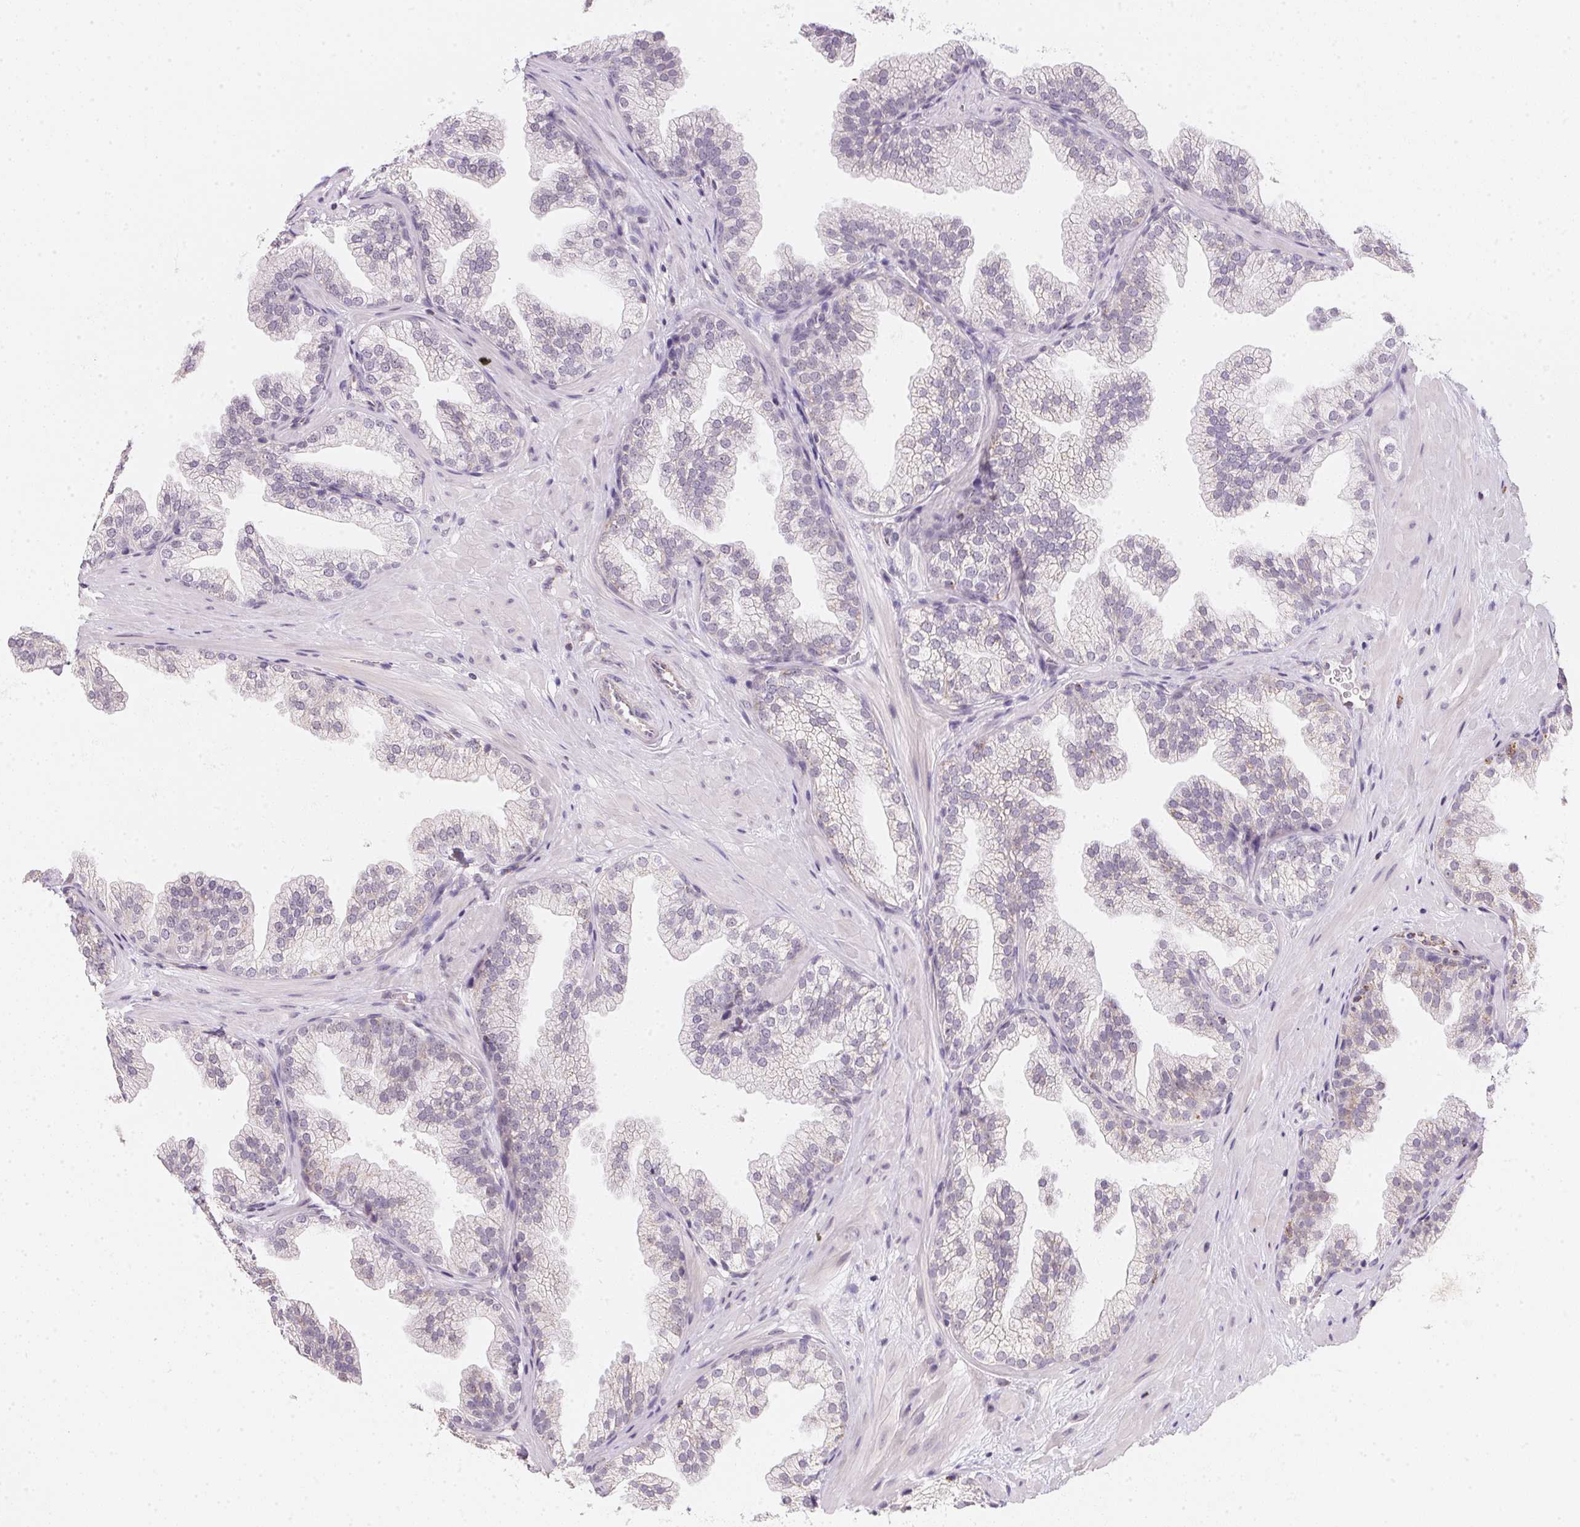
{"staining": {"intensity": "negative", "quantity": "none", "location": "none"}, "tissue": "prostate", "cell_type": "Glandular cells", "image_type": "normal", "snomed": [{"axis": "morphology", "description": "Normal tissue, NOS"}, {"axis": "topography", "description": "Prostate"}], "caption": "This histopathology image is of normal prostate stained with immunohistochemistry (IHC) to label a protein in brown with the nuclei are counter-stained blue. There is no expression in glandular cells.", "gene": "GIPC2", "patient": {"sex": "male", "age": 37}}